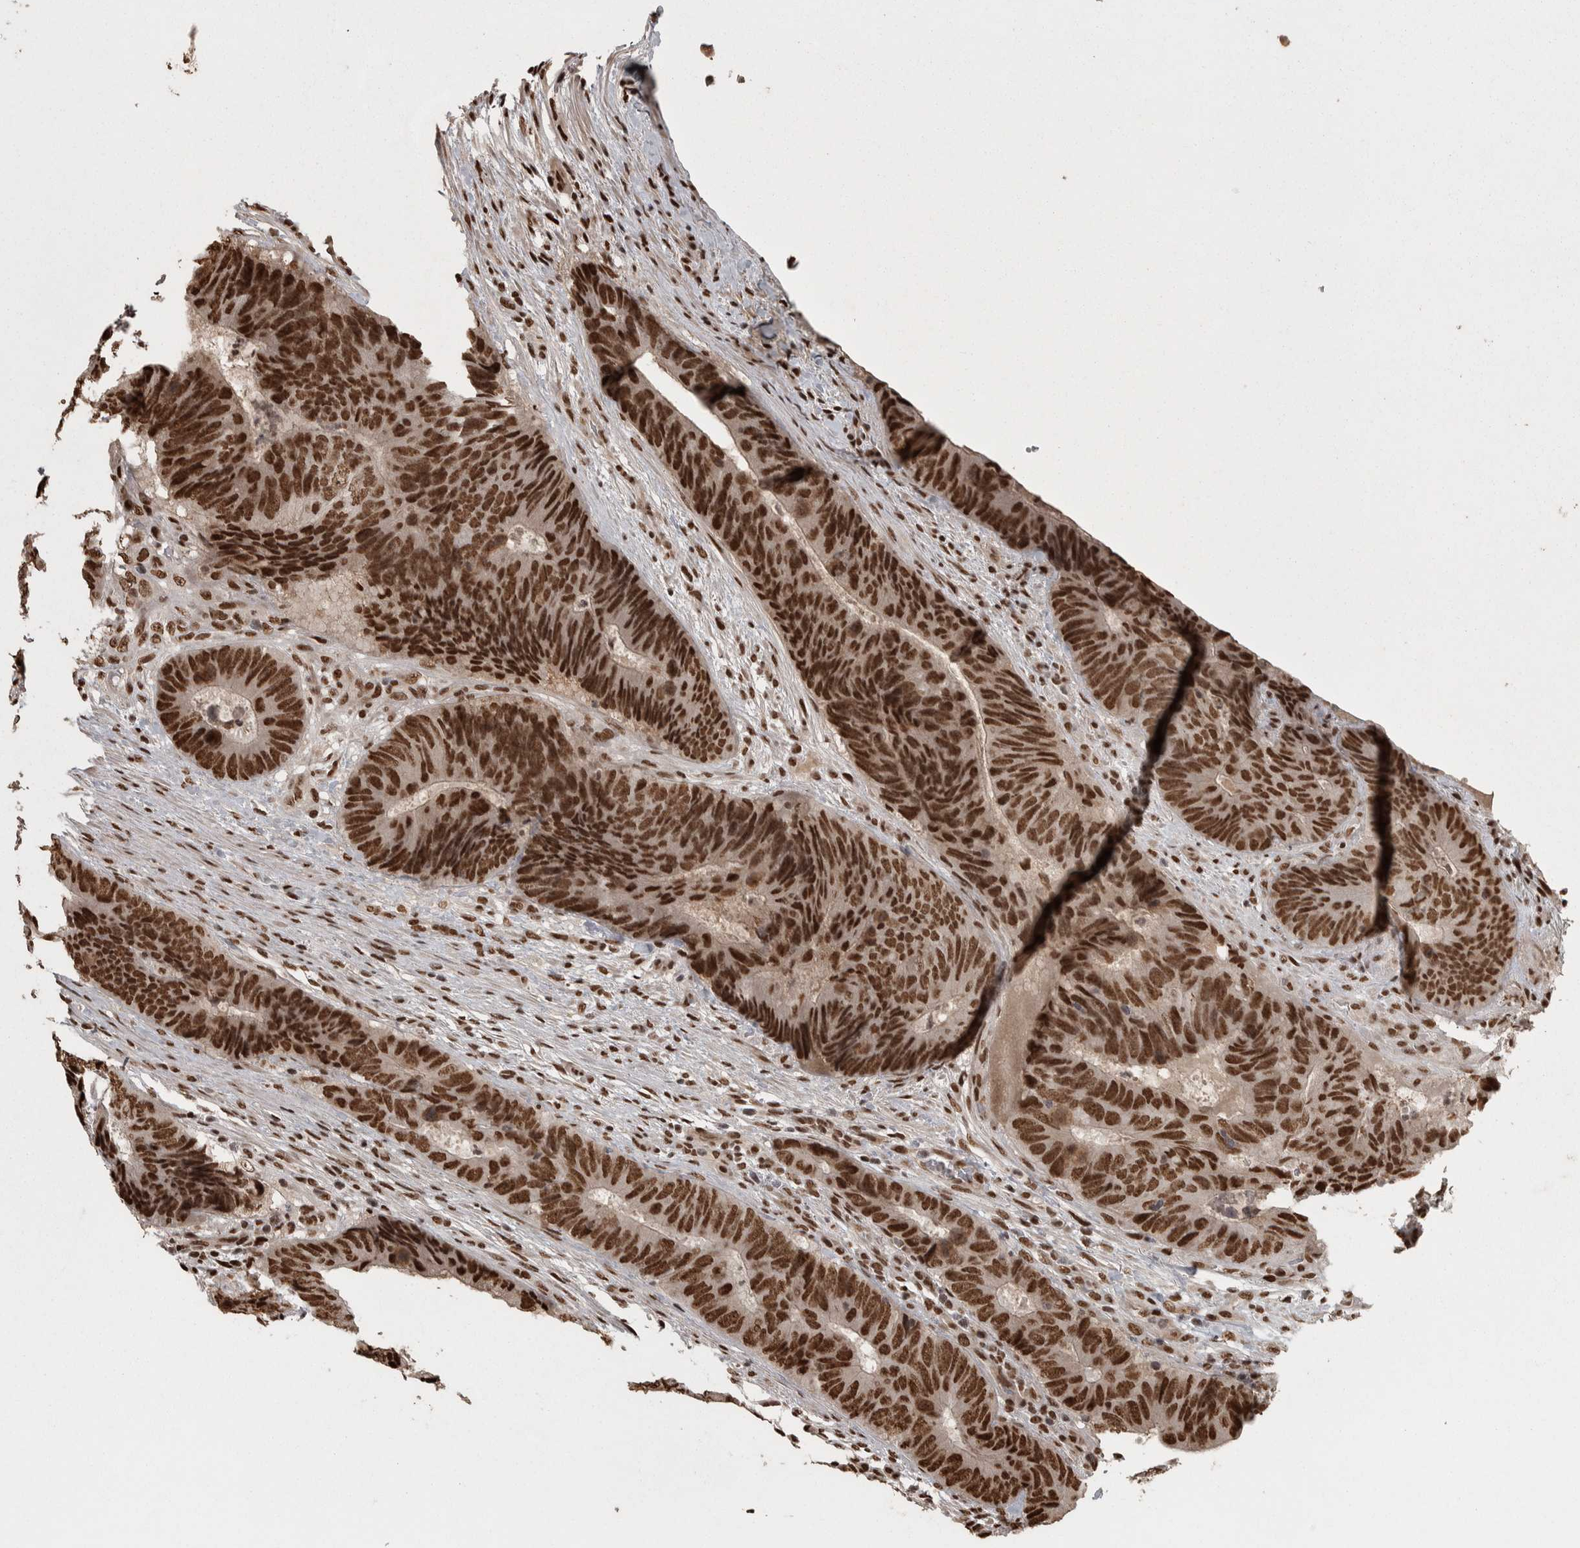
{"staining": {"intensity": "strong", "quantity": ">75%", "location": "nuclear"}, "tissue": "colorectal cancer", "cell_type": "Tumor cells", "image_type": "cancer", "snomed": [{"axis": "morphology", "description": "Adenocarcinoma, NOS"}, {"axis": "topography", "description": "Colon"}], "caption": "The immunohistochemical stain highlights strong nuclear positivity in tumor cells of colorectal cancer (adenocarcinoma) tissue.", "gene": "ZFHX4", "patient": {"sex": "male", "age": 56}}